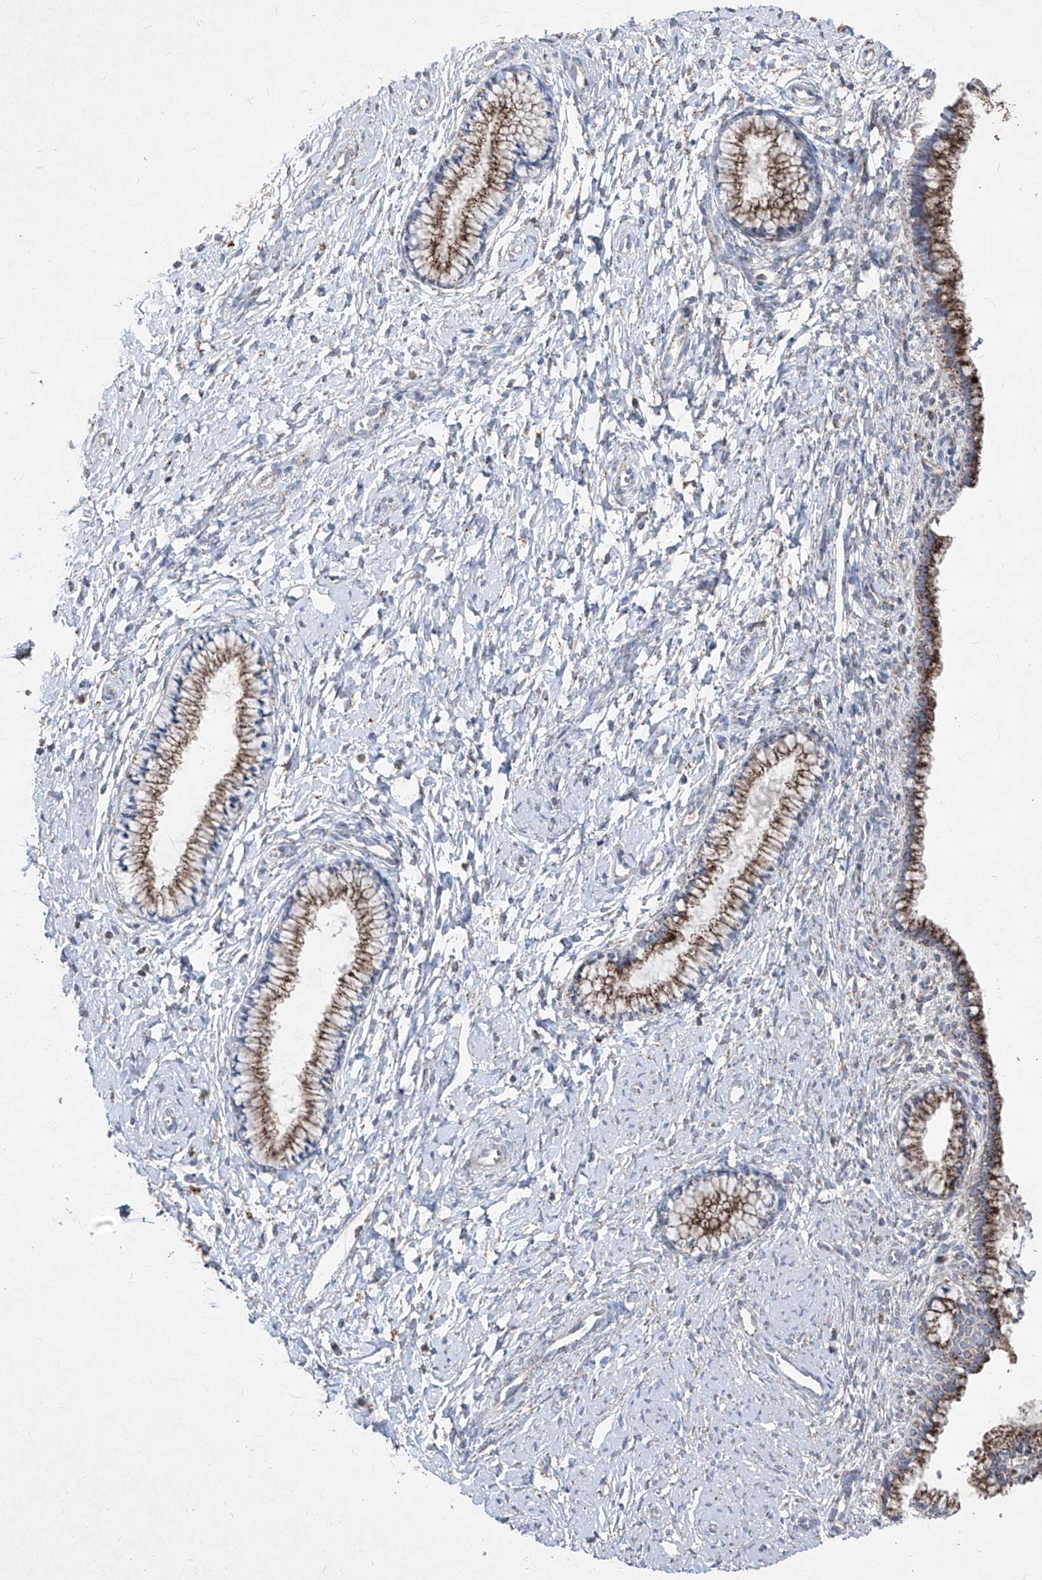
{"staining": {"intensity": "moderate", "quantity": "25%-75%", "location": "cytoplasmic/membranous"}, "tissue": "cervix", "cell_type": "Glandular cells", "image_type": "normal", "snomed": [{"axis": "morphology", "description": "Normal tissue, NOS"}, {"axis": "topography", "description": "Cervix"}], "caption": "About 25%-75% of glandular cells in unremarkable human cervix exhibit moderate cytoplasmic/membranous protein expression as visualized by brown immunohistochemical staining.", "gene": "ABCD3", "patient": {"sex": "female", "age": 33}}